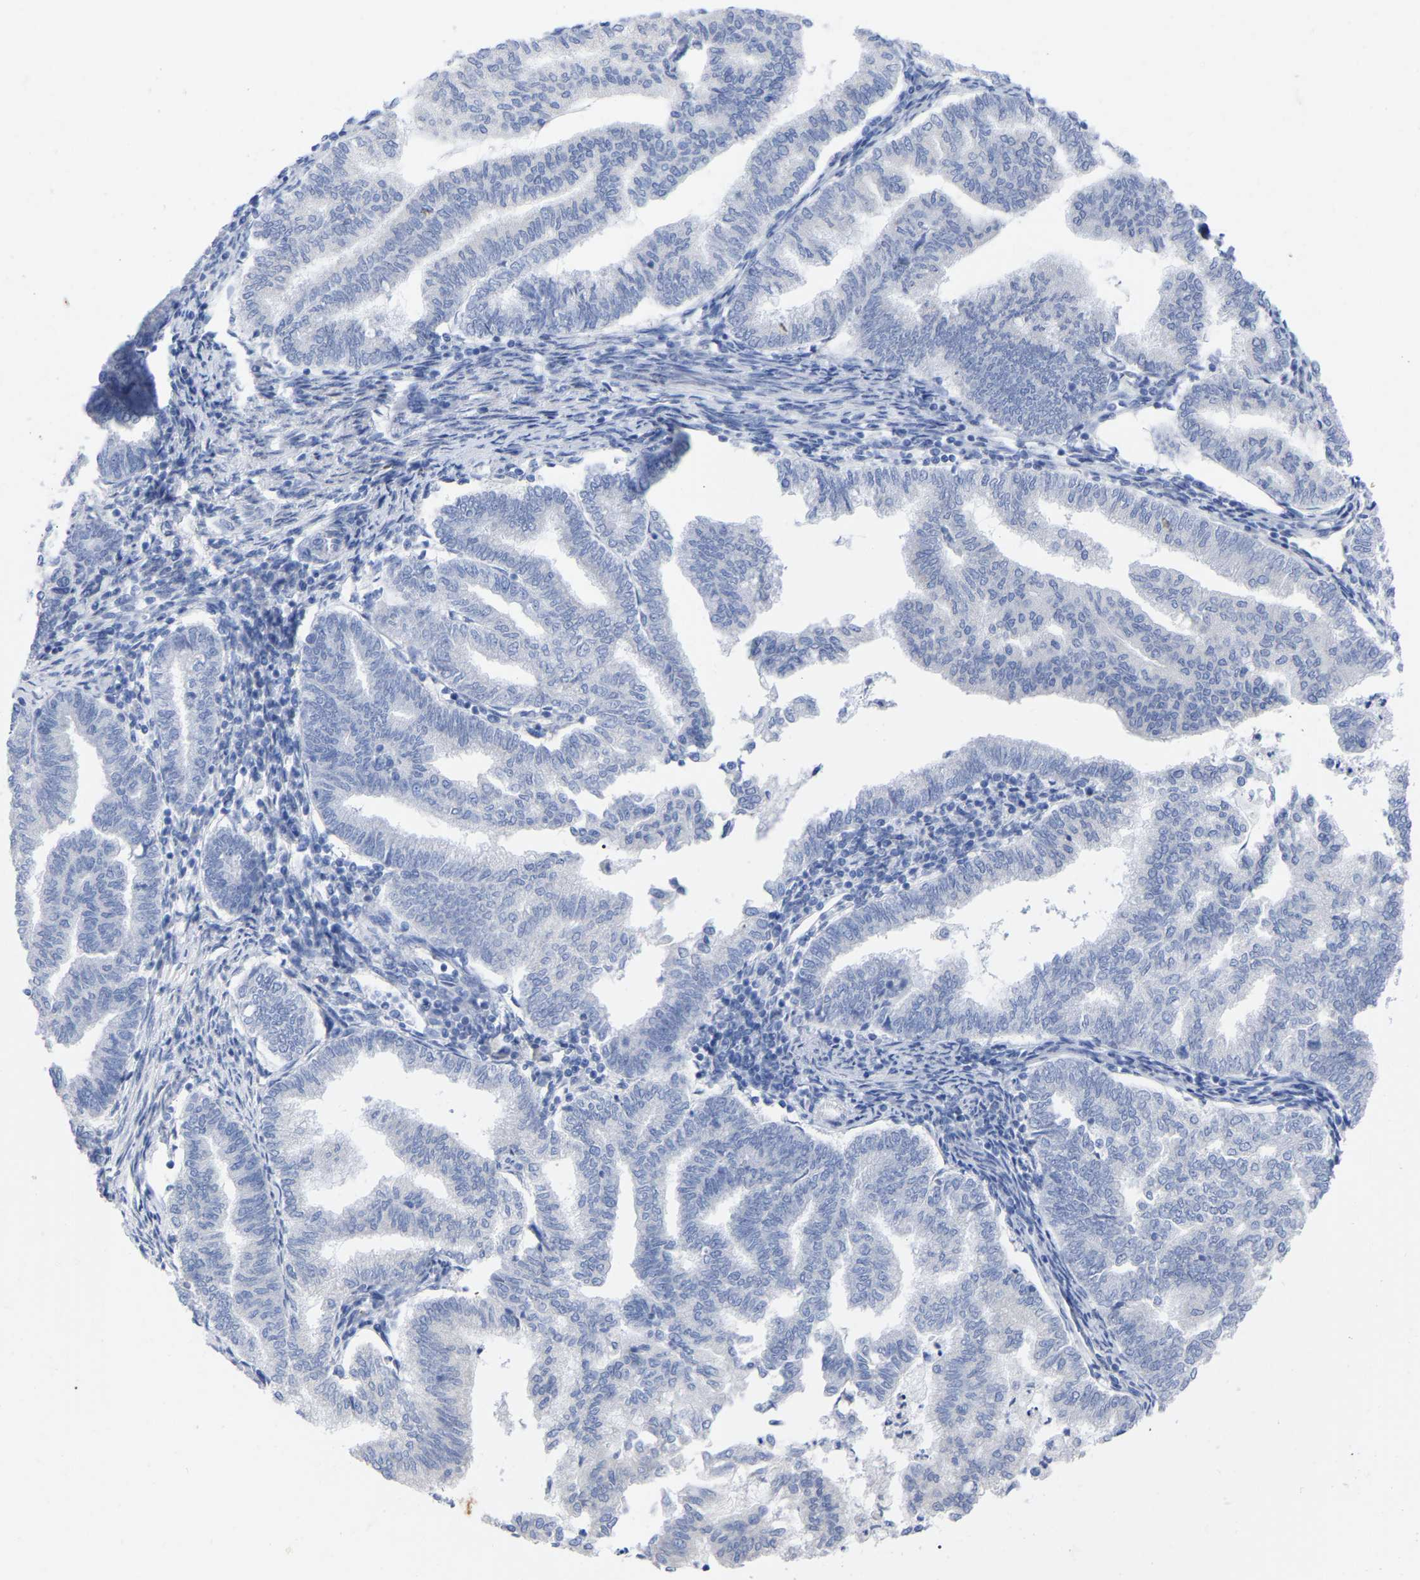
{"staining": {"intensity": "negative", "quantity": "none", "location": "none"}, "tissue": "endometrial cancer", "cell_type": "Tumor cells", "image_type": "cancer", "snomed": [{"axis": "morphology", "description": "Polyp, NOS"}, {"axis": "morphology", "description": "Adenocarcinoma, NOS"}, {"axis": "morphology", "description": "Adenoma, NOS"}, {"axis": "topography", "description": "Endometrium"}], "caption": "High power microscopy image of an immunohistochemistry (IHC) photomicrograph of endometrial cancer (adenocarcinoma), revealing no significant expression in tumor cells.", "gene": "HAPLN1", "patient": {"sex": "female", "age": 79}}